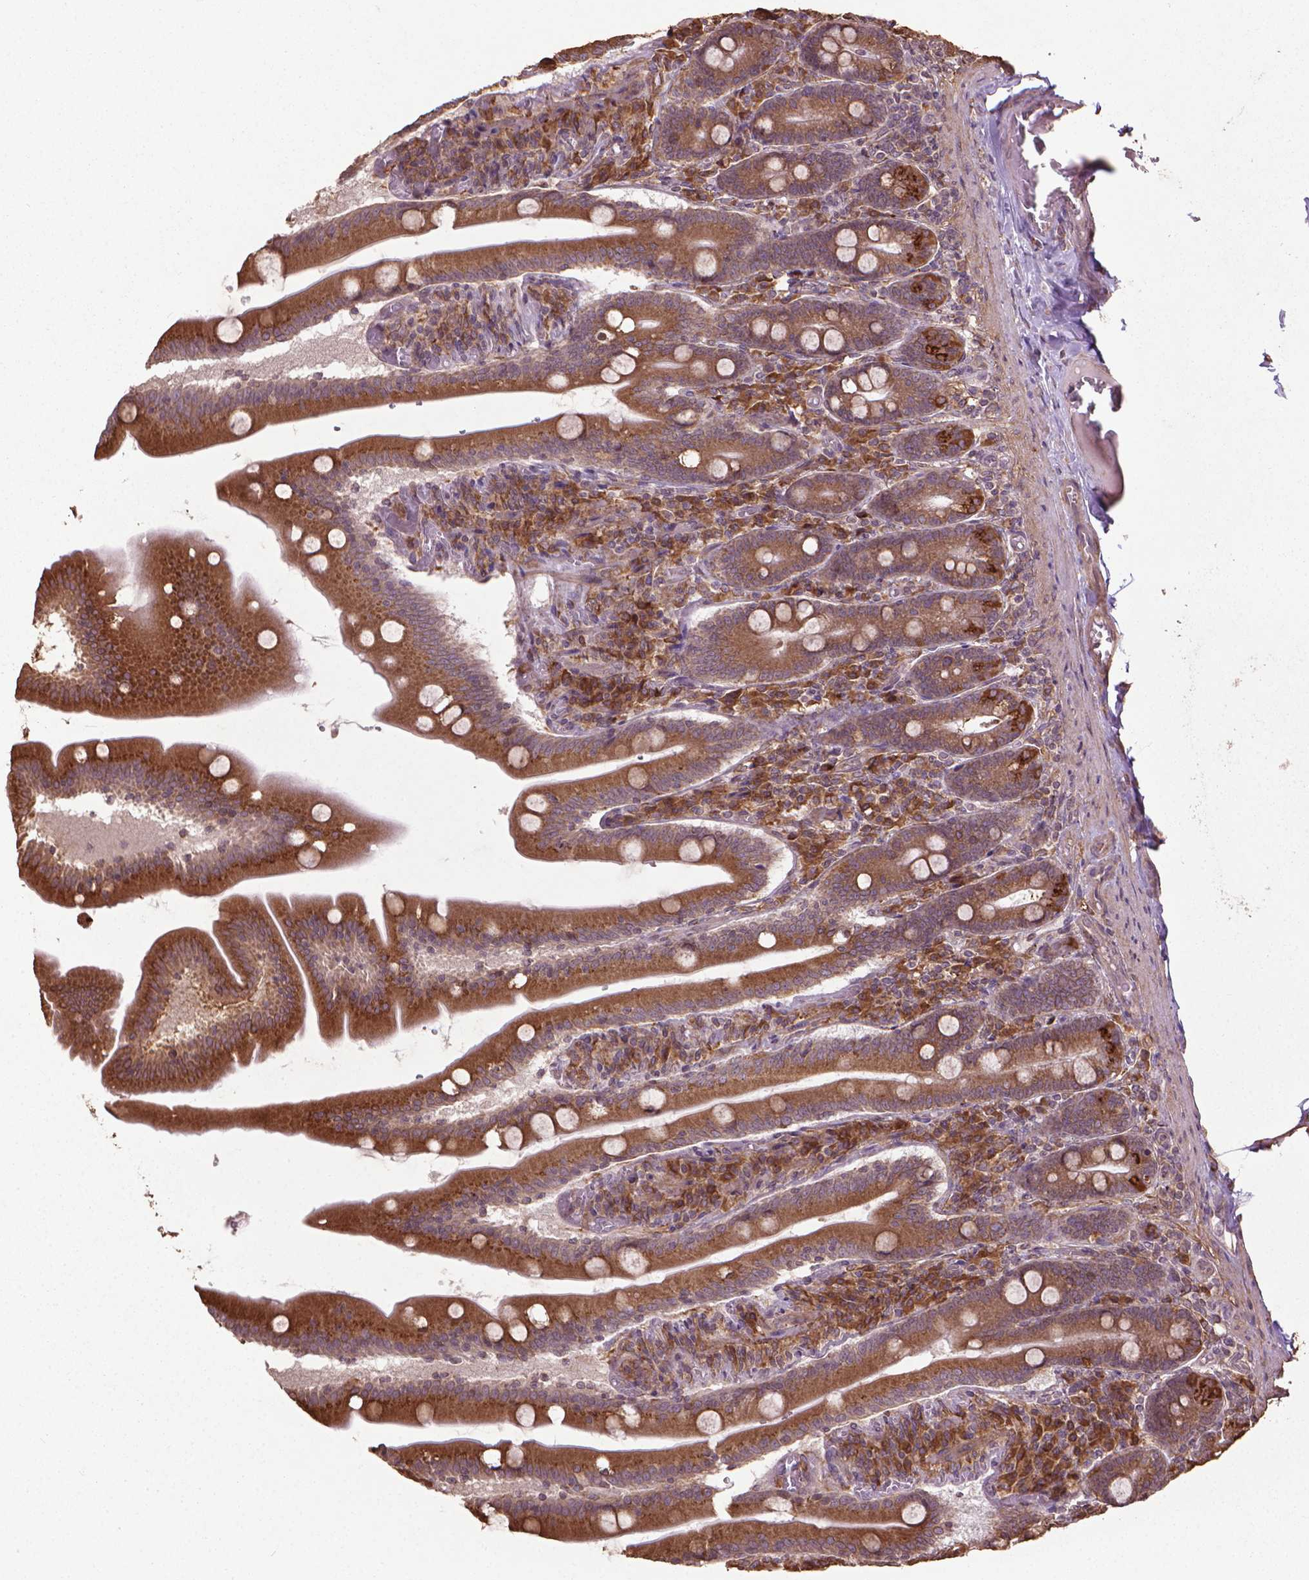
{"staining": {"intensity": "strong", "quantity": "25%-75%", "location": "cytoplasmic/membranous"}, "tissue": "small intestine", "cell_type": "Glandular cells", "image_type": "normal", "snomed": [{"axis": "morphology", "description": "Normal tissue, NOS"}, {"axis": "topography", "description": "Small intestine"}], "caption": "A high amount of strong cytoplasmic/membranous staining is seen in approximately 25%-75% of glandular cells in unremarkable small intestine. (IHC, brightfield microscopy, high magnification).", "gene": "GAS1", "patient": {"sex": "male", "age": 37}}